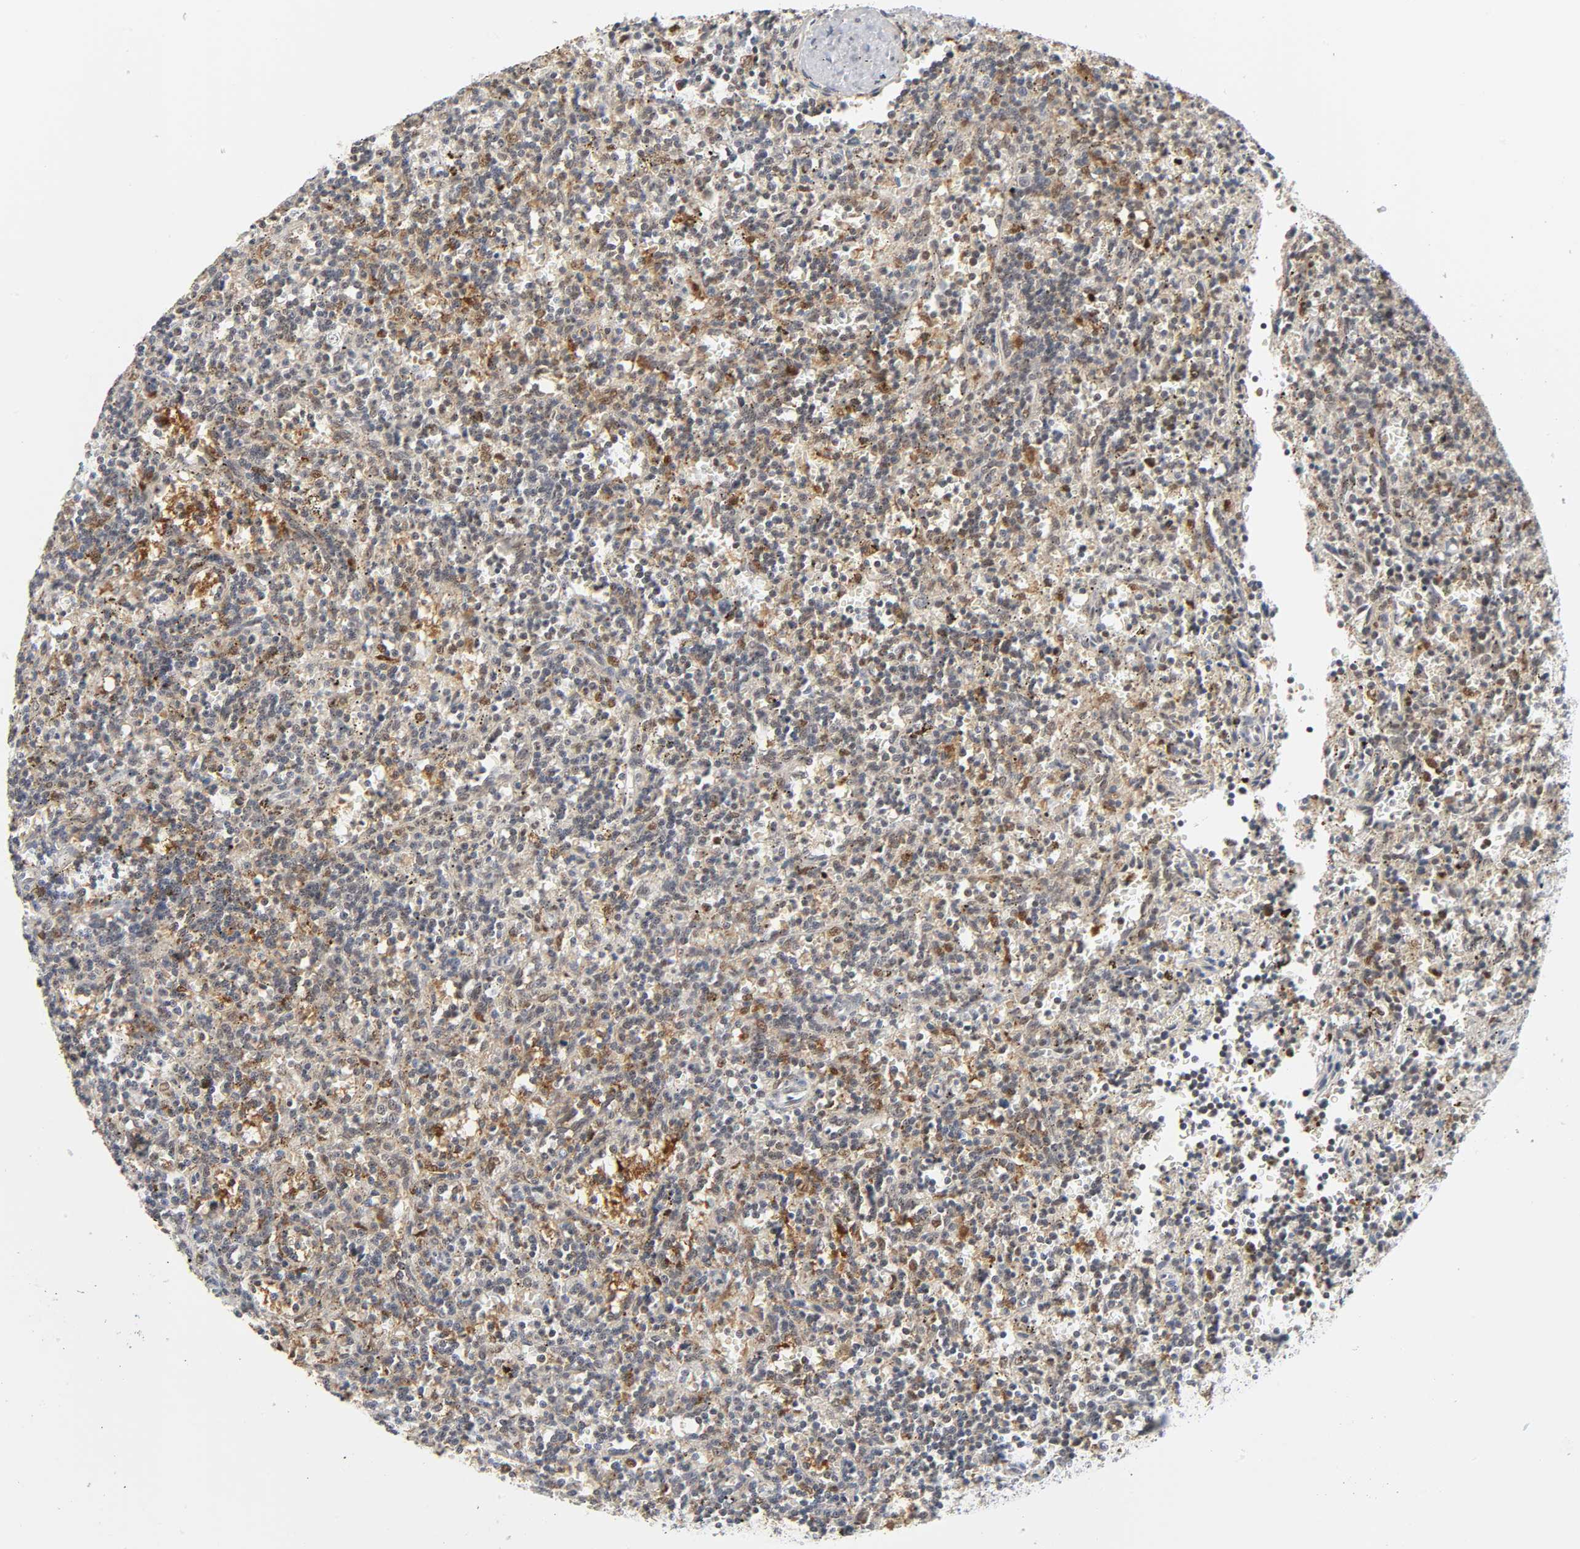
{"staining": {"intensity": "moderate", "quantity": "<25%", "location": "cytoplasmic/membranous,nuclear"}, "tissue": "lymphoma", "cell_type": "Tumor cells", "image_type": "cancer", "snomed": [{"axis": "morphology", "description": "Malignant lymphoma, non-Hodgkin's type, Low grade"}, {"axis": "topography", "description": "Spleen"}], "caption": "A micrograph of human low-grade malignant lymphoma, non-Hodgkin's type stained for a protein displays moderate cytoplasmic/membranous and nuclear brown staining in tumor cells.", "gene": "KAT2B", "patient": {"sex": "male", "age": 73}}